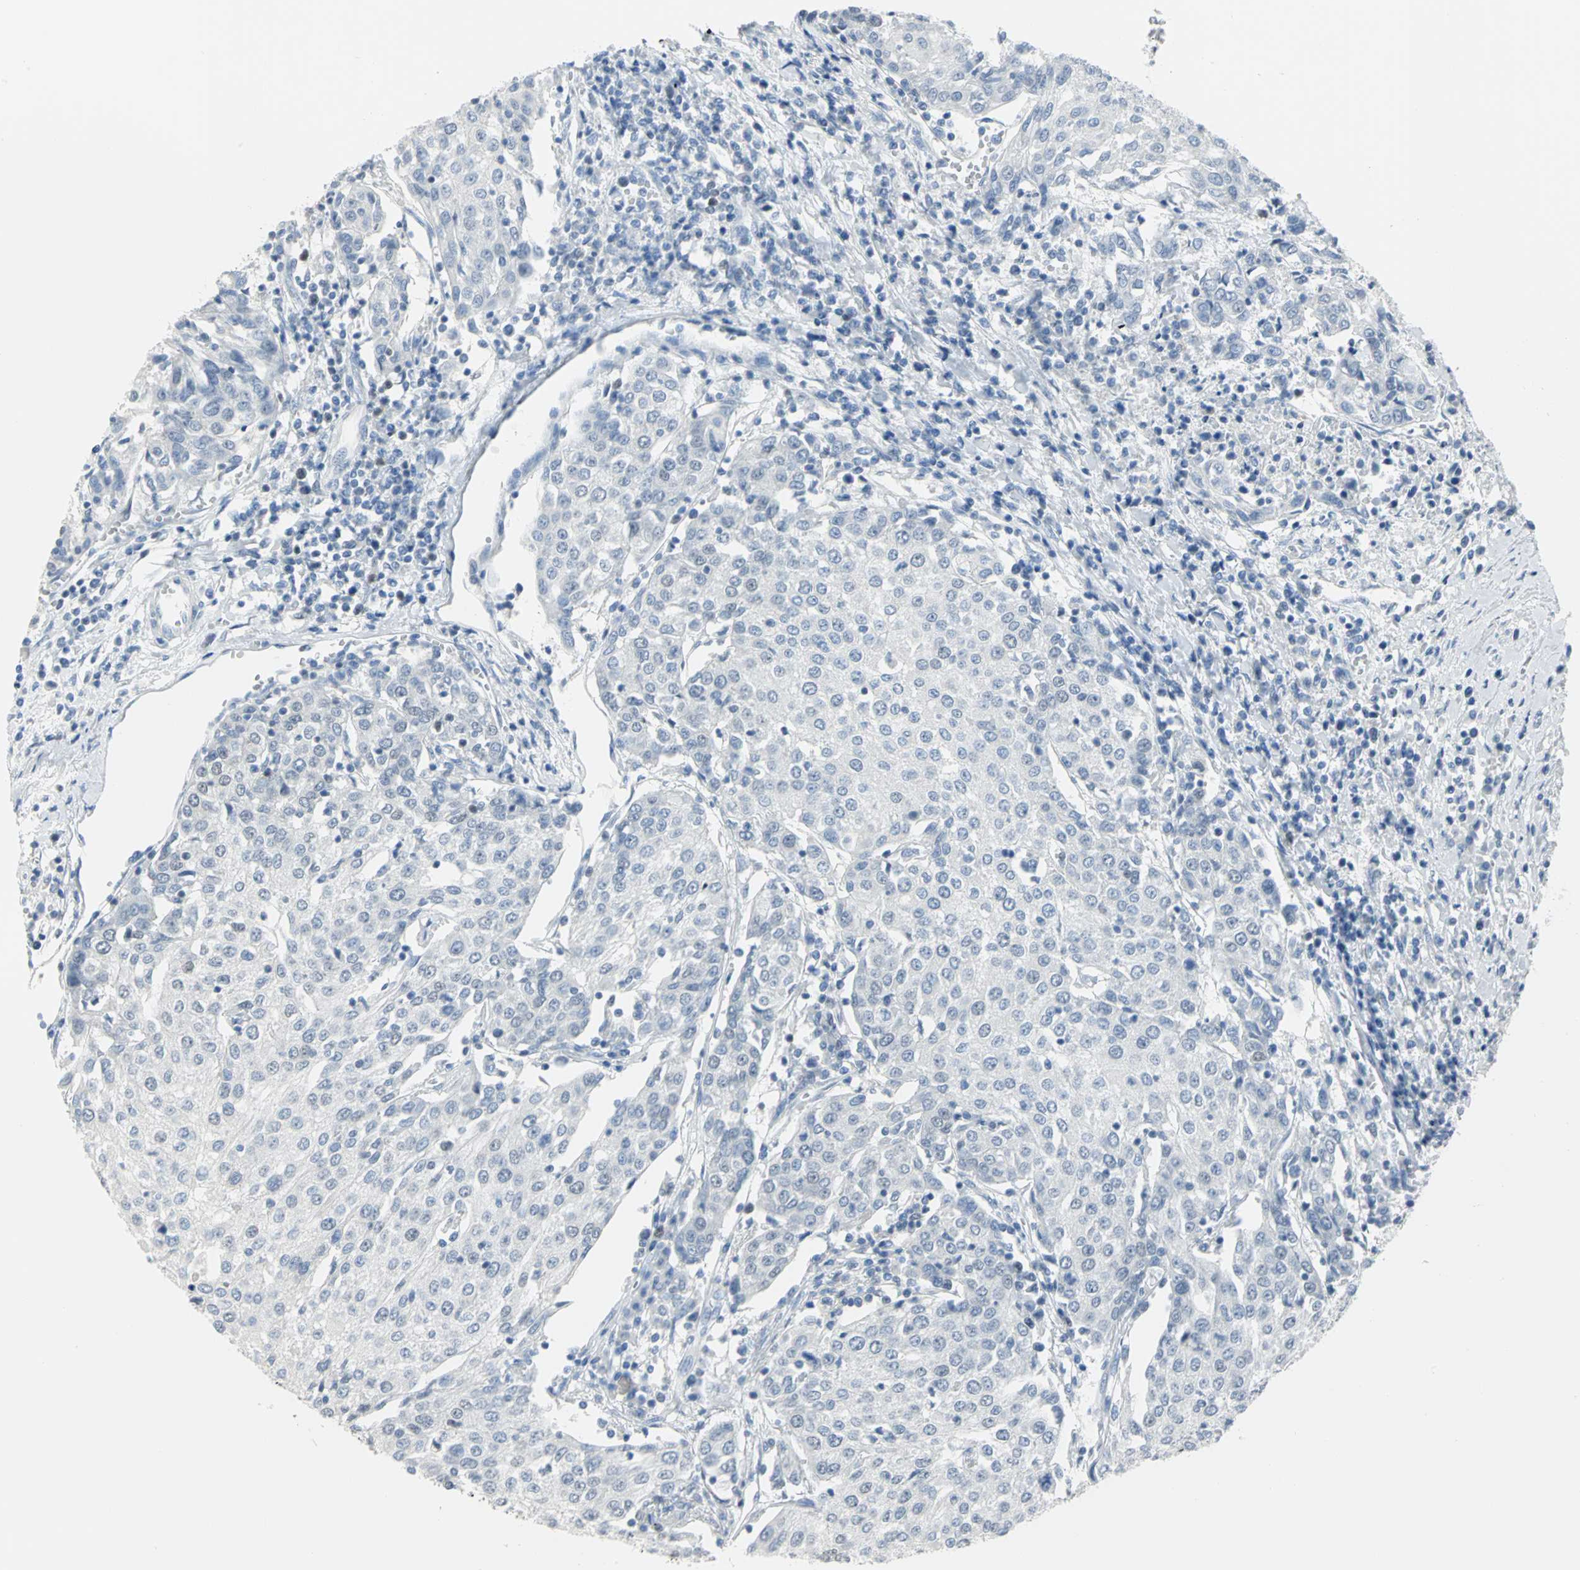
{"staining": {"intensity": "negative", "quantity": "none", "location": "none"}, "tissue": "urothelial cancer", "cell_type": "Tumor cells", "image_type": "cancer", "snomed": [{"axis": "morphology", "description": "Urothelial carcinoma, High grade"}, {"axis": "topography", "description": "Urinary bladder"}], "caption": "Tumor cells are negative for brown protein staining in urothelial cancer. (DAB immunohistochemistry (IHC) with hematoxylin counter stain).", "gene": "MCM3", "patient": {"sex": "female", "age": 85}}